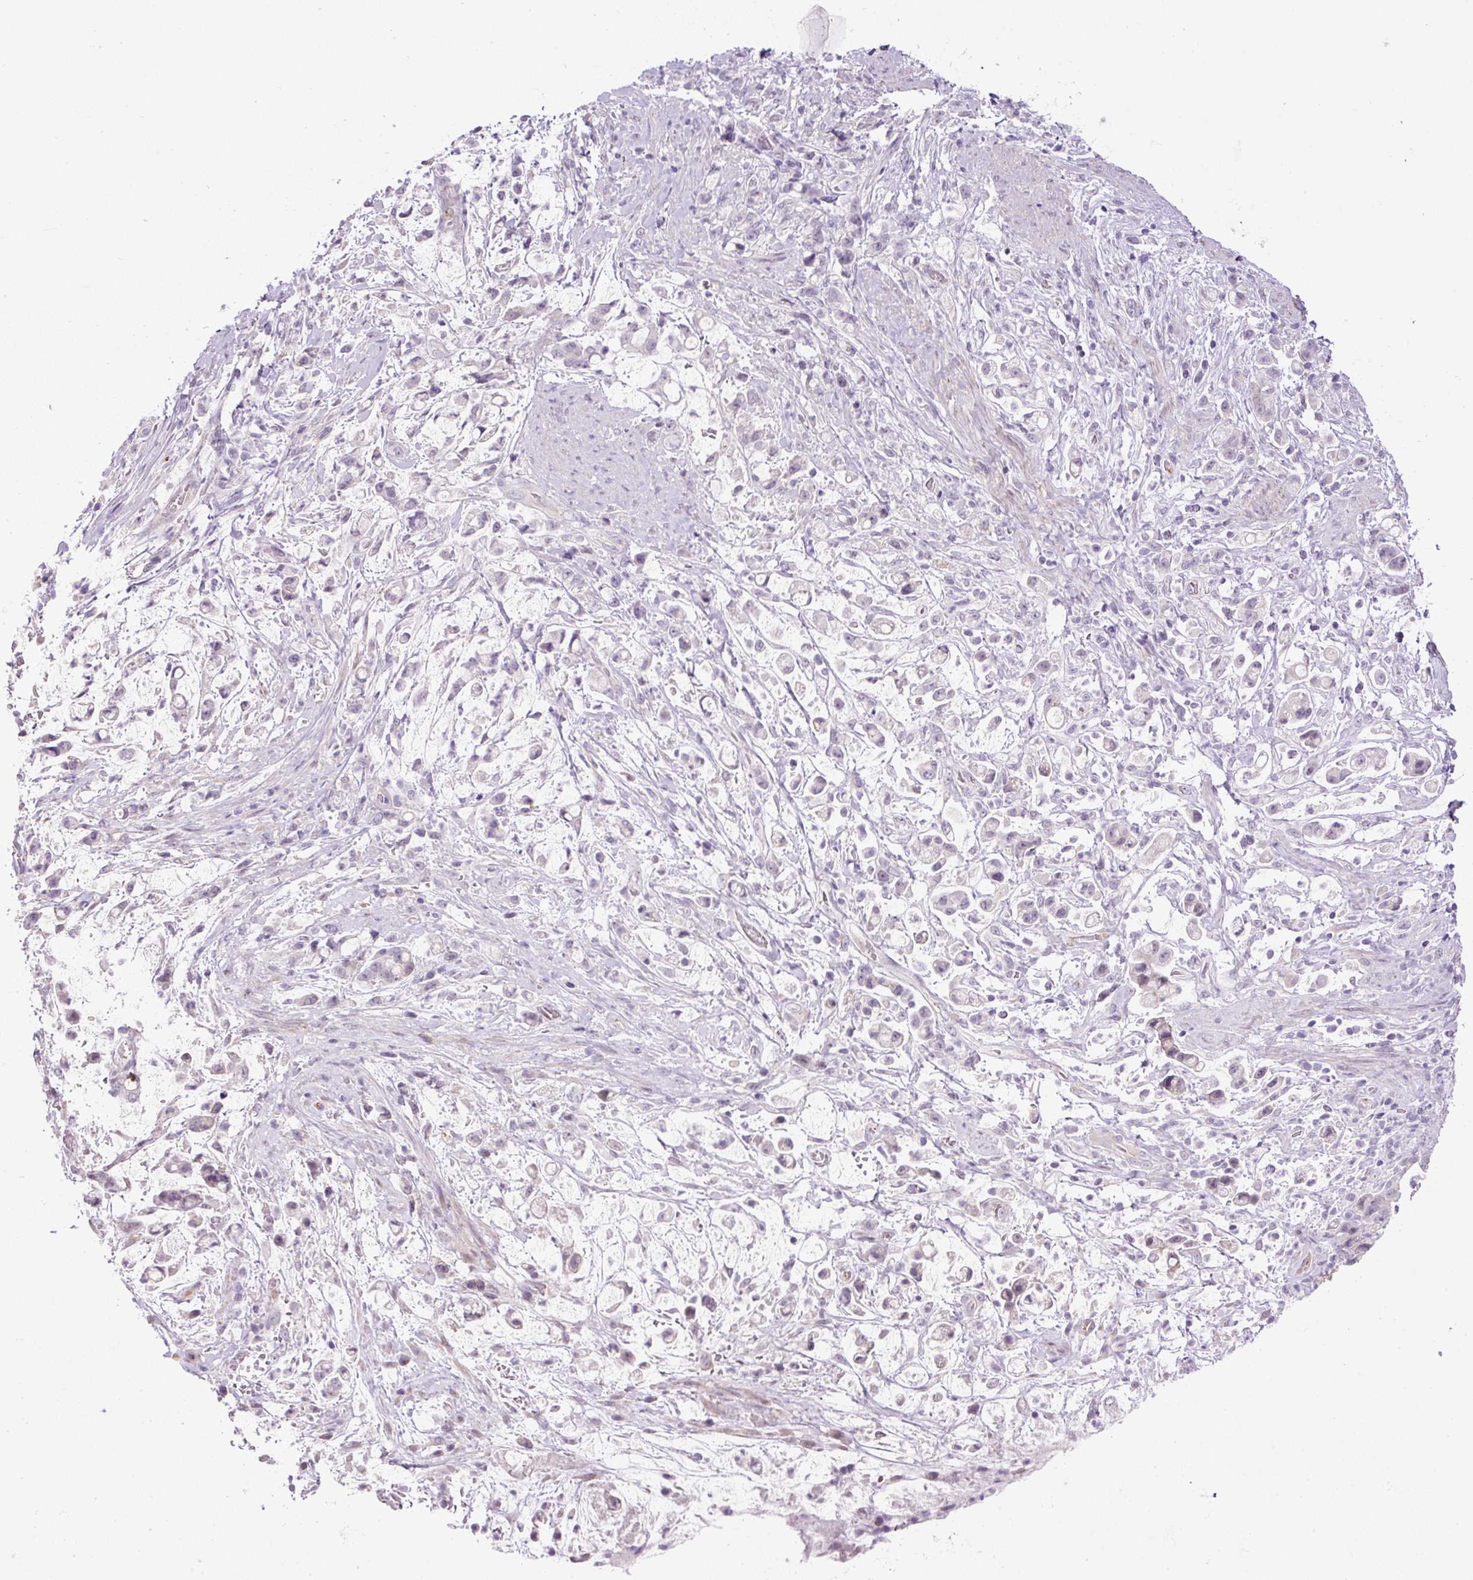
{"staining": {"intensity": "negative", "quantity": "none", "location": "none"}, "tissue": "stomach cancer", "cell_type": "Tumor cells", "image_type": "cancer", "snomed": [{"axis": "morphology", "description": "Adenocarcinoma, NOS"}, {"axis": "topography", "description": "Stomach"}], "caption": "This is a histopathology image of IHC staining of adenocarcinoma (stomach), which shows no expression in tumor cells.", "gene": "LEFTY2", "patient": {"sex": "female", "age": 60}}